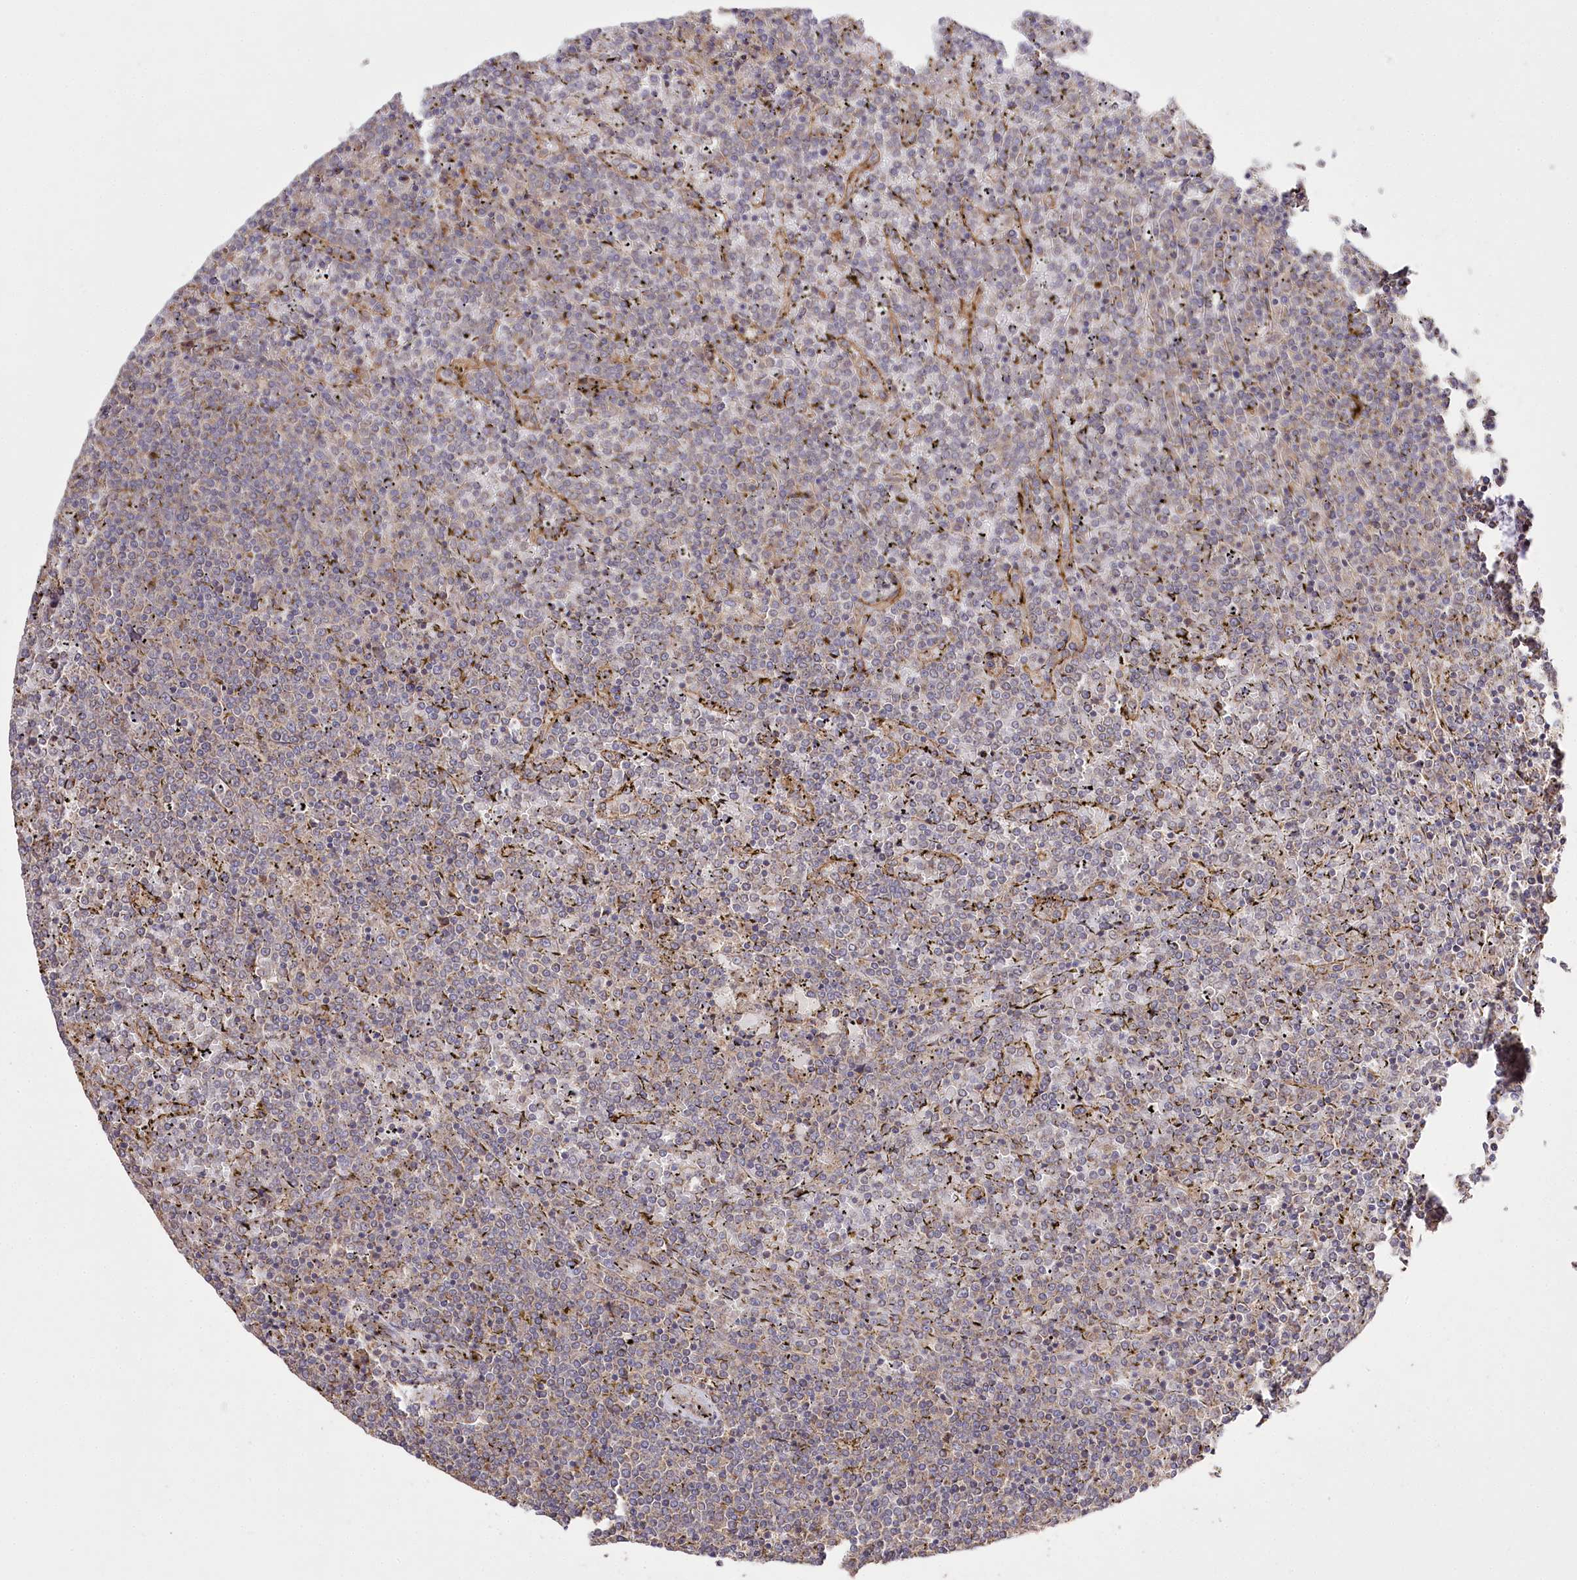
{"staining": {"intensity": "negative", "quantity": "none", "location": "none"}, "tissue": "lymphoma", "cell_type": "Tumor cells", "image_type": "cancer", "snomed": [{"axis": "morphology", "description": "Malignant lymphoma, non-Hodgkin's type, Low grade"}, {"axis": "topography", "description": "Spleen"}], "caption": "Immunohistochemical staining of lymphoma demonstrates no significant expression in tumor cells.", "gene": "PRSS53", "patient": {"sex": "female", "age": 19}}